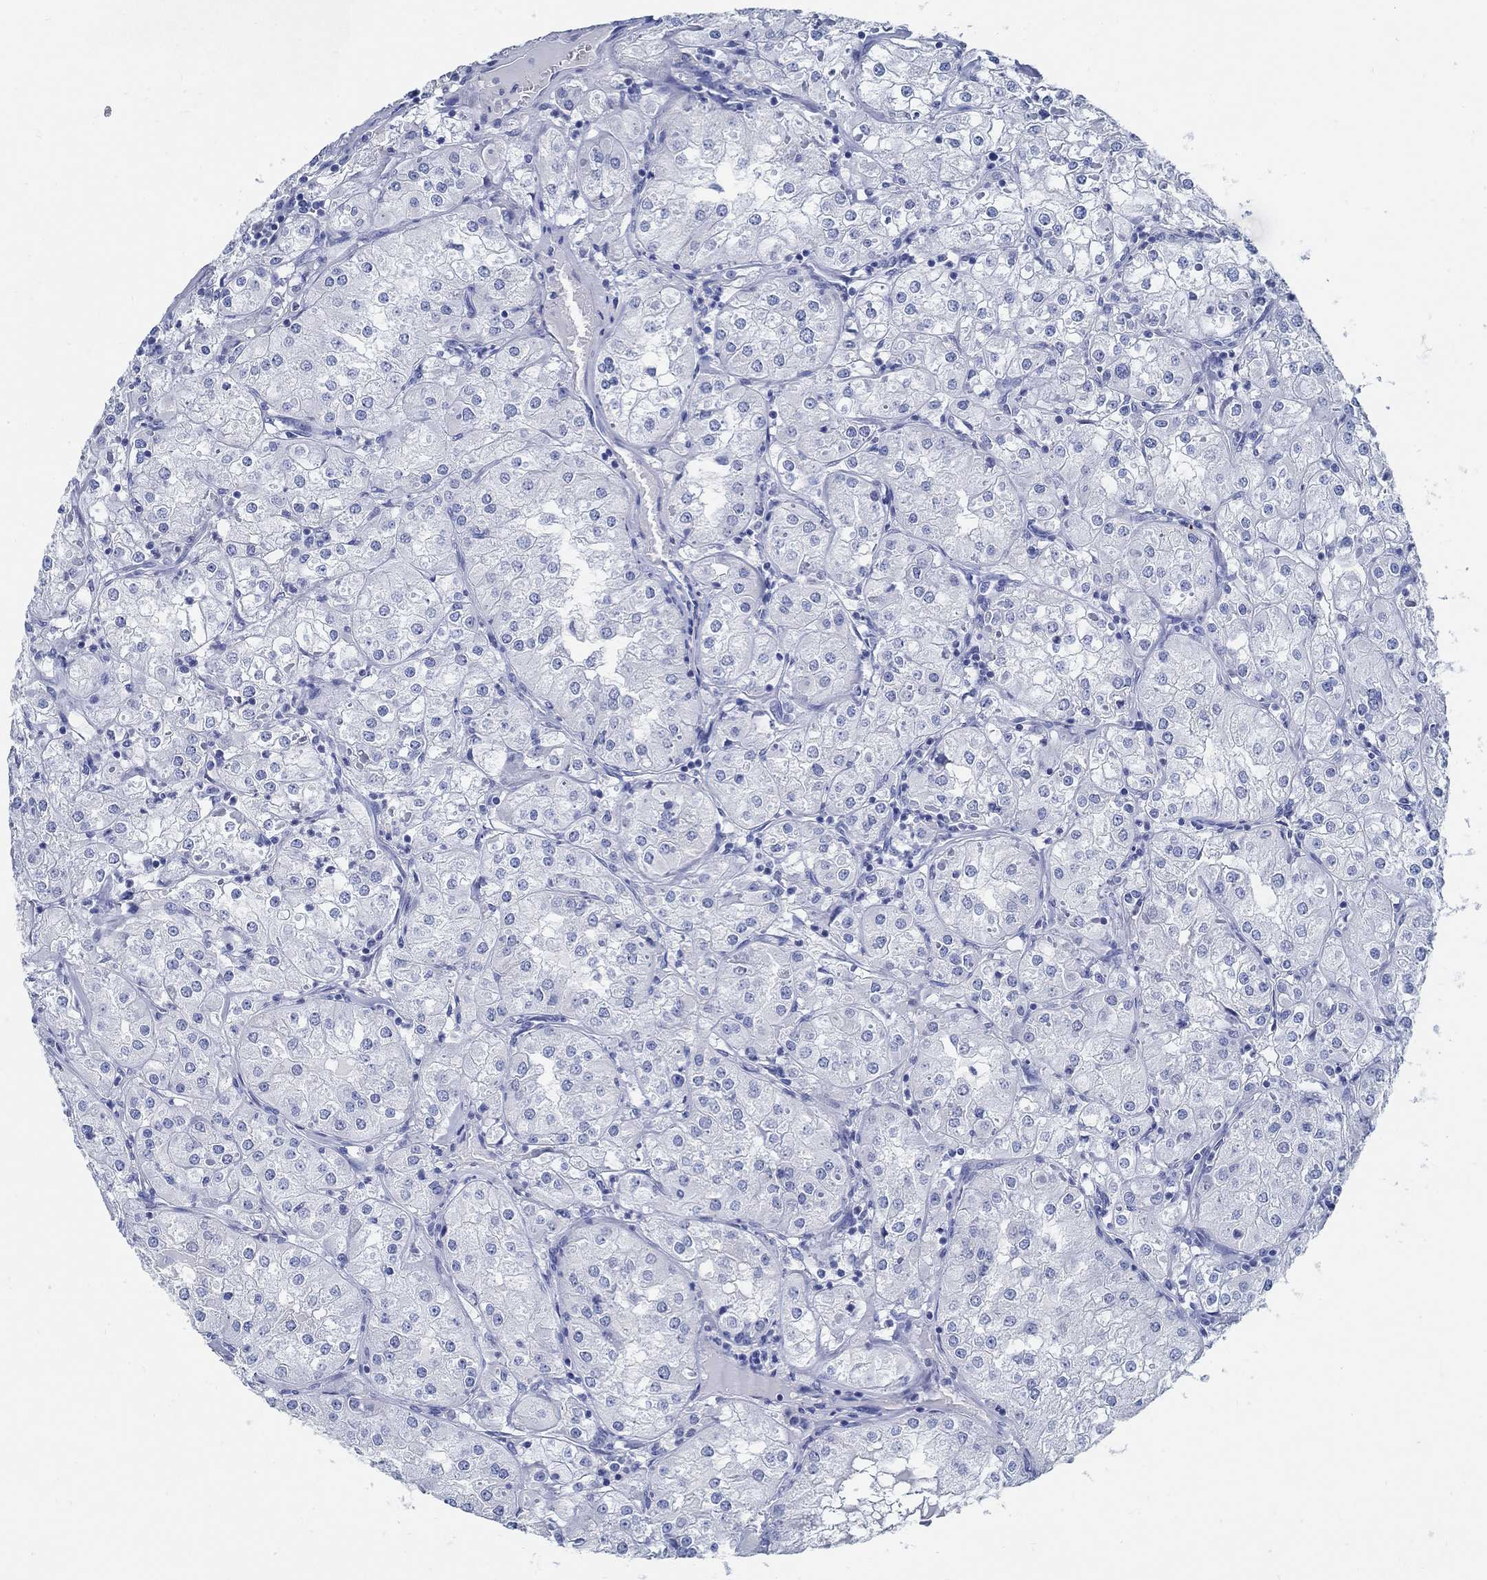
{"staining": {"intensity": "negative", "quantity": "none", "location": "none"}, "tissue": "renal cancer", "cell_type": "Tumor cells", "image_type": "cancer", "snomed": [{"axis": "morphology", "description": "Adenocarcinoma, NOS"}, {"axis": "topography", "description": "Kidney"}], "caption": "A histopathology image of human renal cancer (adenocarcinoma) is negative for staining in tumor cells.", "gene": "SLC45A1", "patient": {"sex": "male", "age": 77}}